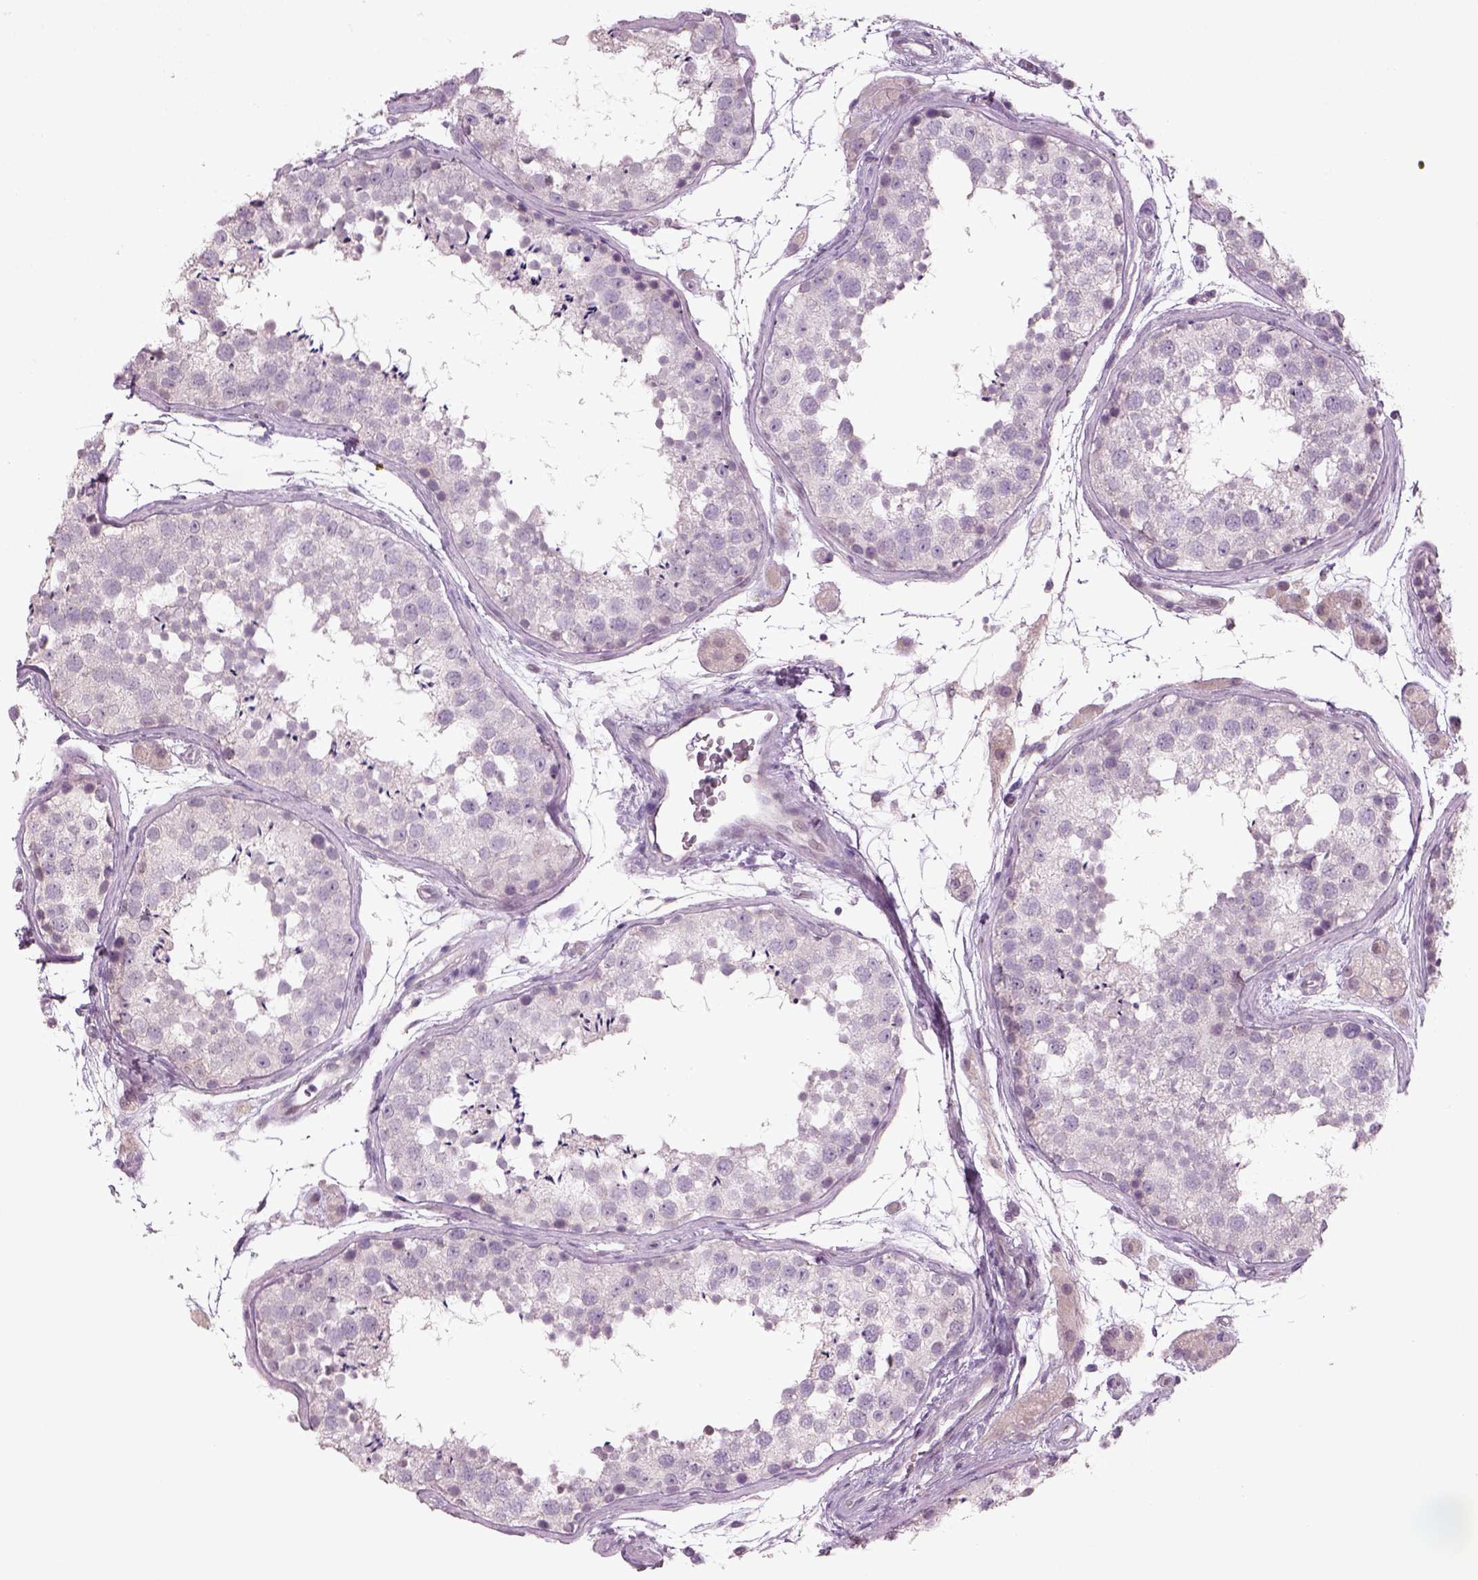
{"staining": {"intensity": "weak", "quantity": "<25%", "location": "cytoplasmic/membranous"}, "tissue": "testis", "cell_type": "Cells in seminiferous ducts", "image_type": "normal", "snomed": [{"axis": "morphology", "description": "Normal tissue, NOS"}, {"axis": "topography", "description": "Testis"}], "caption": "An IHC histopathology image of normal testis is shown. There is no staining in cells in seminiferous ducts of testis. (DAB immunohistochemistry (IHC) visualized using brightfield microscopy, high magnification).", "gene": "PENK", "patient": {"sex": "male", "age": 41}}